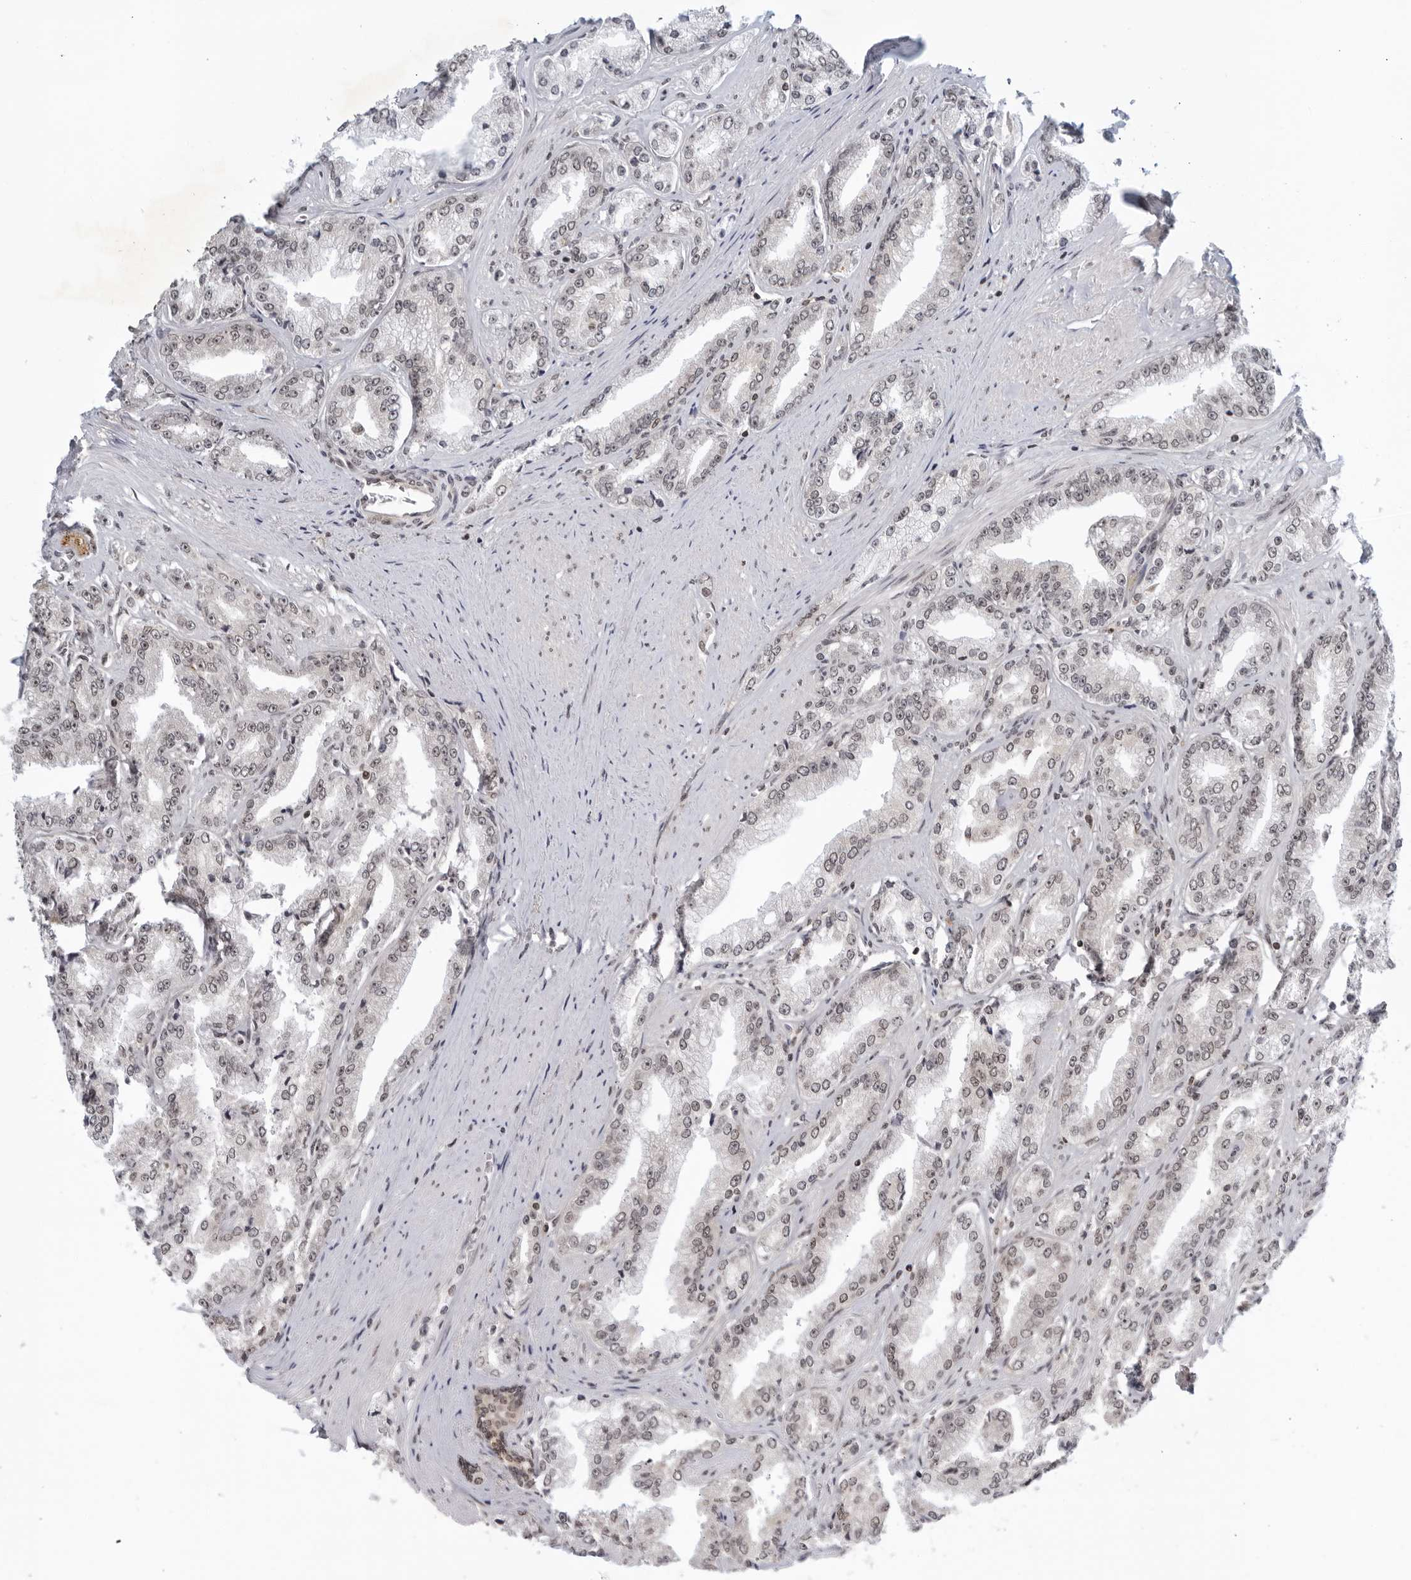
{"staining": {"intensity": "weak", "quantity": "25%-75%", "location": "nuclear"}, "tissue": "prostate cancer", "cell_type": "Tumor cells", "image_type": "cancer", "snomed": [{"axis": "morphology", "description": "Adenocarcinoma, High grade"}, {"axis": "topography", "description": "Prostate"}], "caption": "A micrograph of human prostate adenocarcinoma (high-grade) stained for a protein displays weak nuclear brown staining in tumor cells. (DAB (3,3'-diaminobenzidine) = brown stain, brightfield microscopy at high magnification).", "gene": "CC2D1B", "patient": {"sex": "male", "age": 71}}